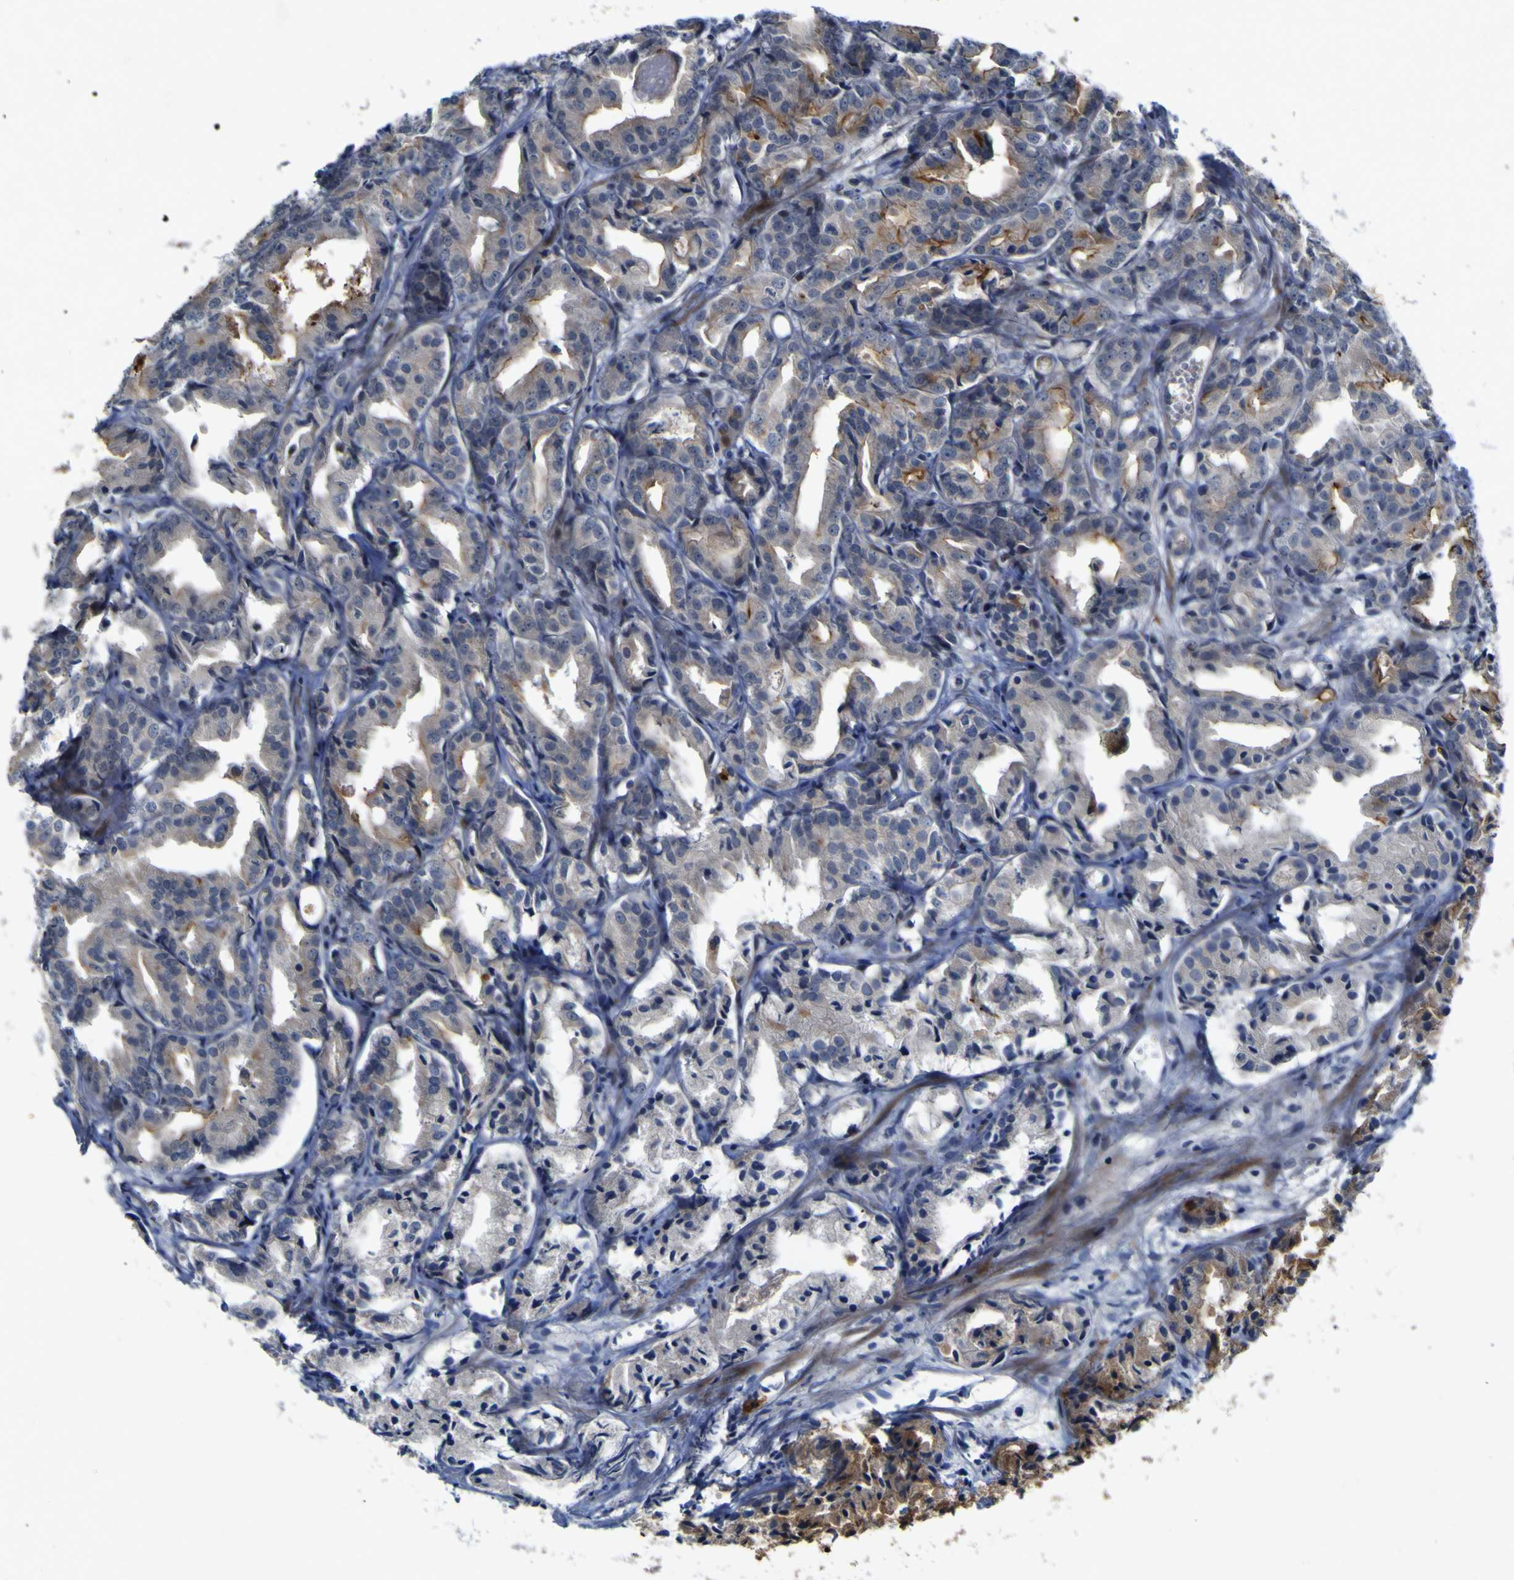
{"staining": {"intensity": "negative", "quantity": "none", "location": "none"}, "tissue": "prostate cancer", "cell_type": "Tumor cells", "image_type": "cancer", "snomed": [{"axis": "morphology", "description": "Adenocarcinoma, Low grade"}, {"axis": "topography", "description": "Prostate"}], "caption": "Tumor cells are negative for protein expression in human prostate low-grade adenocarcinoma.", "gene": "NAV1", "patient": {"sex": "male", "age": 72}}